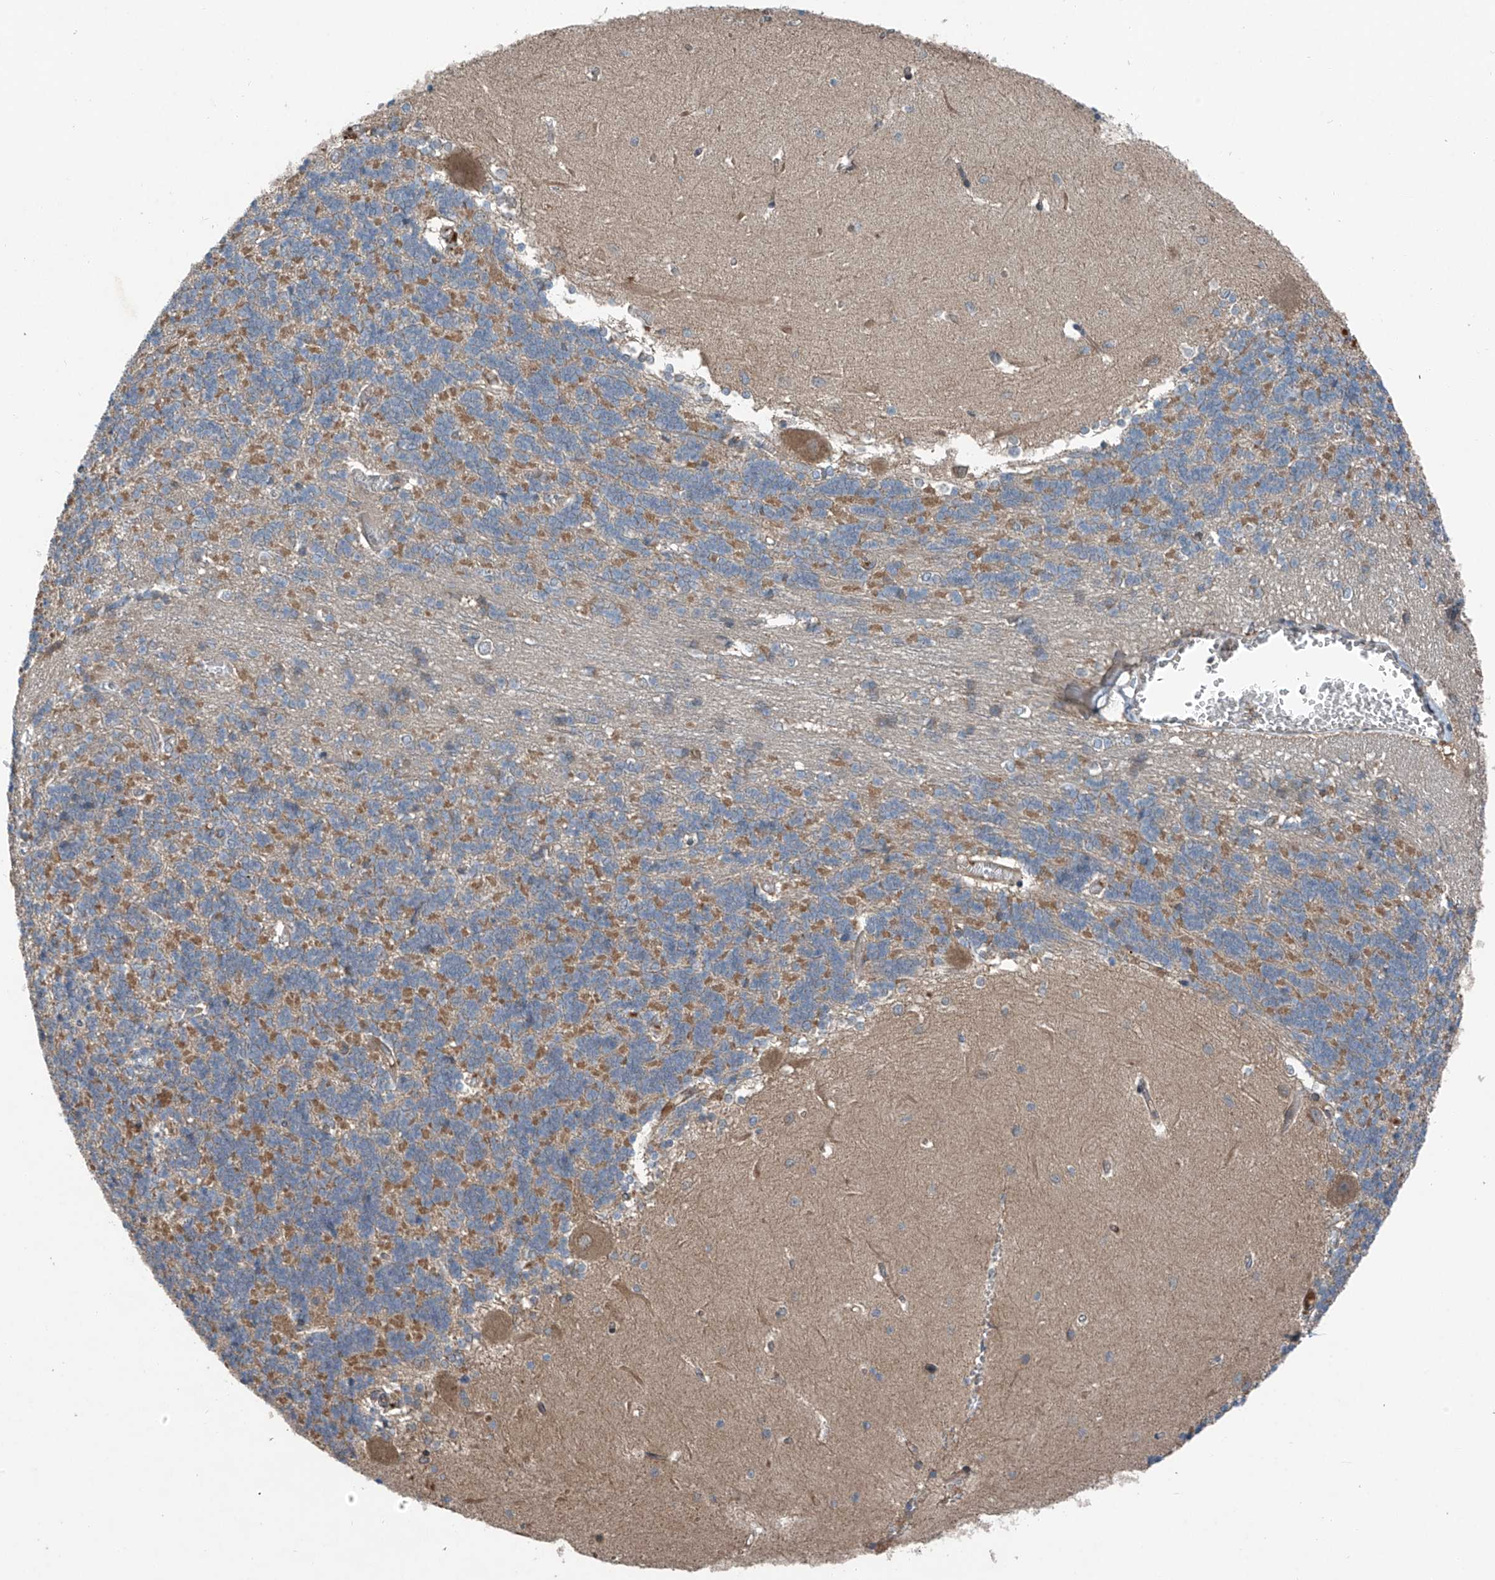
{"staining": {"intensity": "negative", "quantity": "none", "location": "none"}, "tissue": "cerebellum", "cell_type": "Cells in granular layer", "image_type": "normal", "snomed": [{"axis": "morphology", "description": "Normal tissue, NOS"}, {"axis": "topography", "description": "Cerebellum"}], "caption": "Immunohistochemical staining of normal cerebellum reveals no significant positivity in cells in granular layer.", "gene": "FOXRED2", "patient": {"sex": "male", "age": 37}}